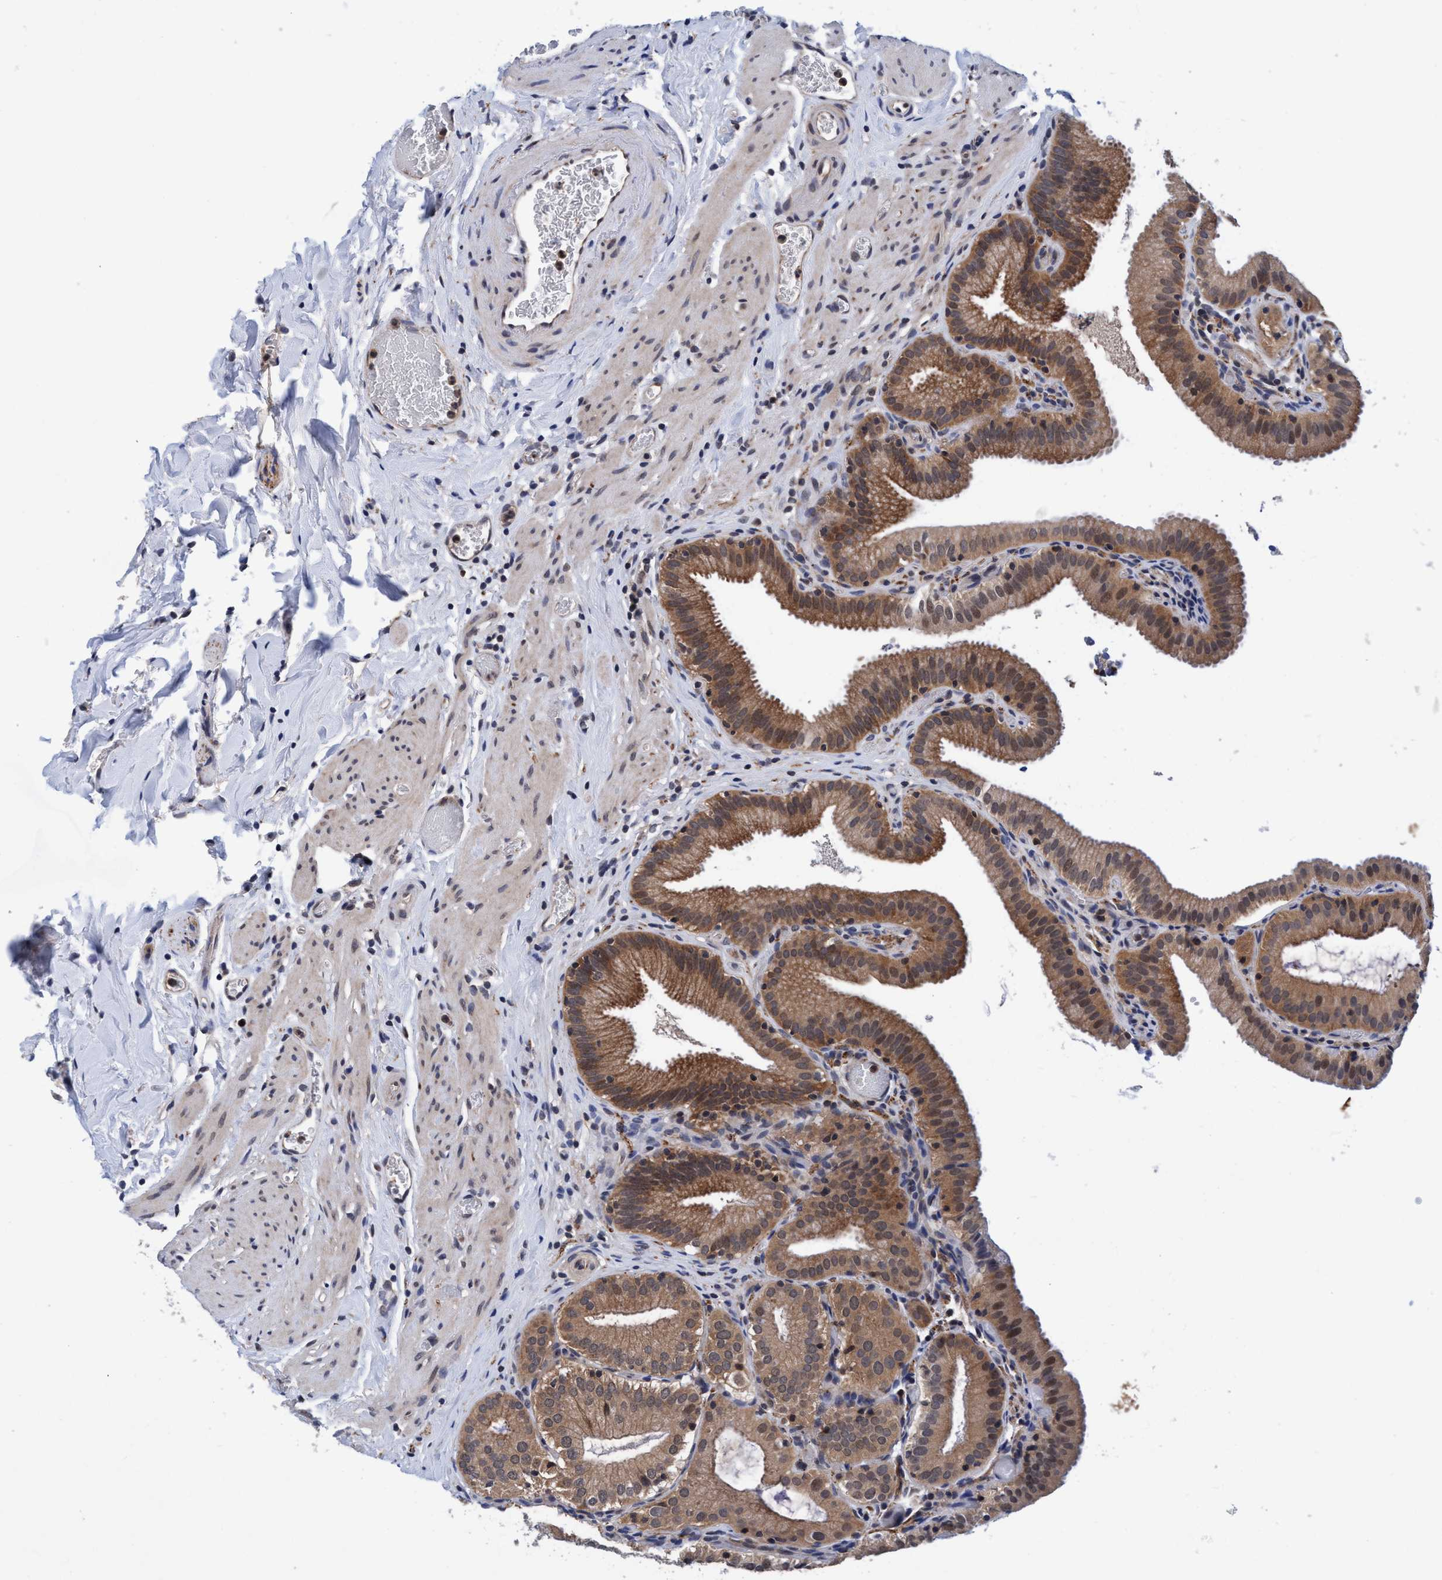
{"staining": {"intensity": "moderate", "quantity": ">75%", "location": "cytoplasmic/membranous"}, "tissue": "gallbladder", "cell_type": "Glandular cells", "image_type": "normal", "snomed": [{"axis": "morphology", "description": "Normal tissue, NOS"}, {"axis": "topography", "description": "Gallbladder"}], "caption": "DAB immunohistochemical staining of unremarkable human gallbladder reveals moderate cytoplasmic/membranous protein positivity in about >75% of glandular cells. (DAB (3,3'-diaminobenzidine) = brown stain, brightfield microscopy at high magnification).", "gene": "PSMD12", "patient": {"sex": "male", "age": 54}}